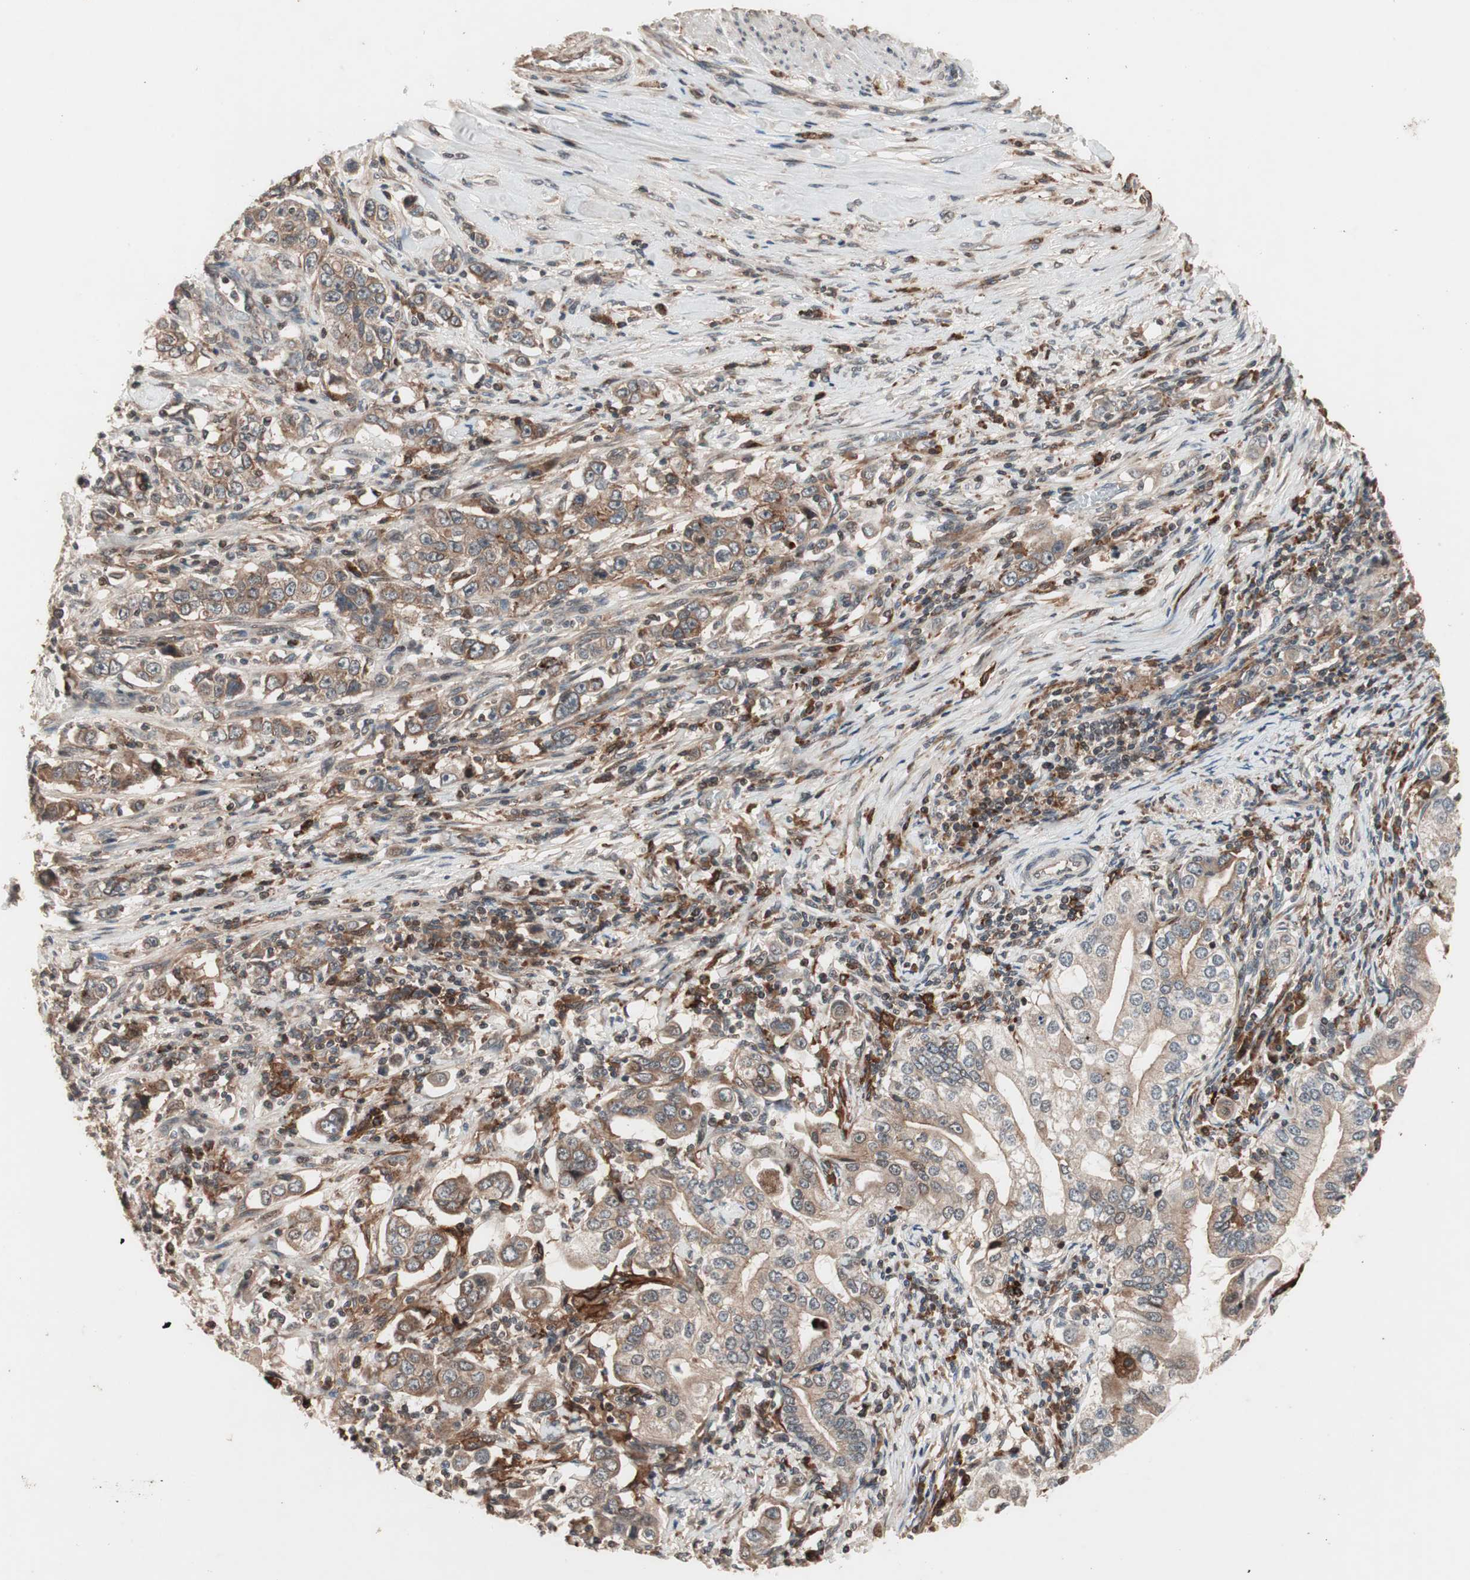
{"staining": {"intensity": "moderate", "quantity": ">75%", "location": "cytoplasmic/membranous"}, "tissue": "stomach cancer", "cell_type": "Tumor cells", "image_type": "cancer", "snomed": [{"axis": "morphology", "description": "Adenocarcinoma, NOS"}, {"axis": "topography", "description": "Stomach, lower"}], "caption": "About >75% of tumor cells in adenocarcinoma (stomach) exhibit moderate cytoplasmic/membranous protein positivity as visualized by brown immunohistochemical staining.", "gene": "NF2", "patient": {"sex": "female", "age": 72}}